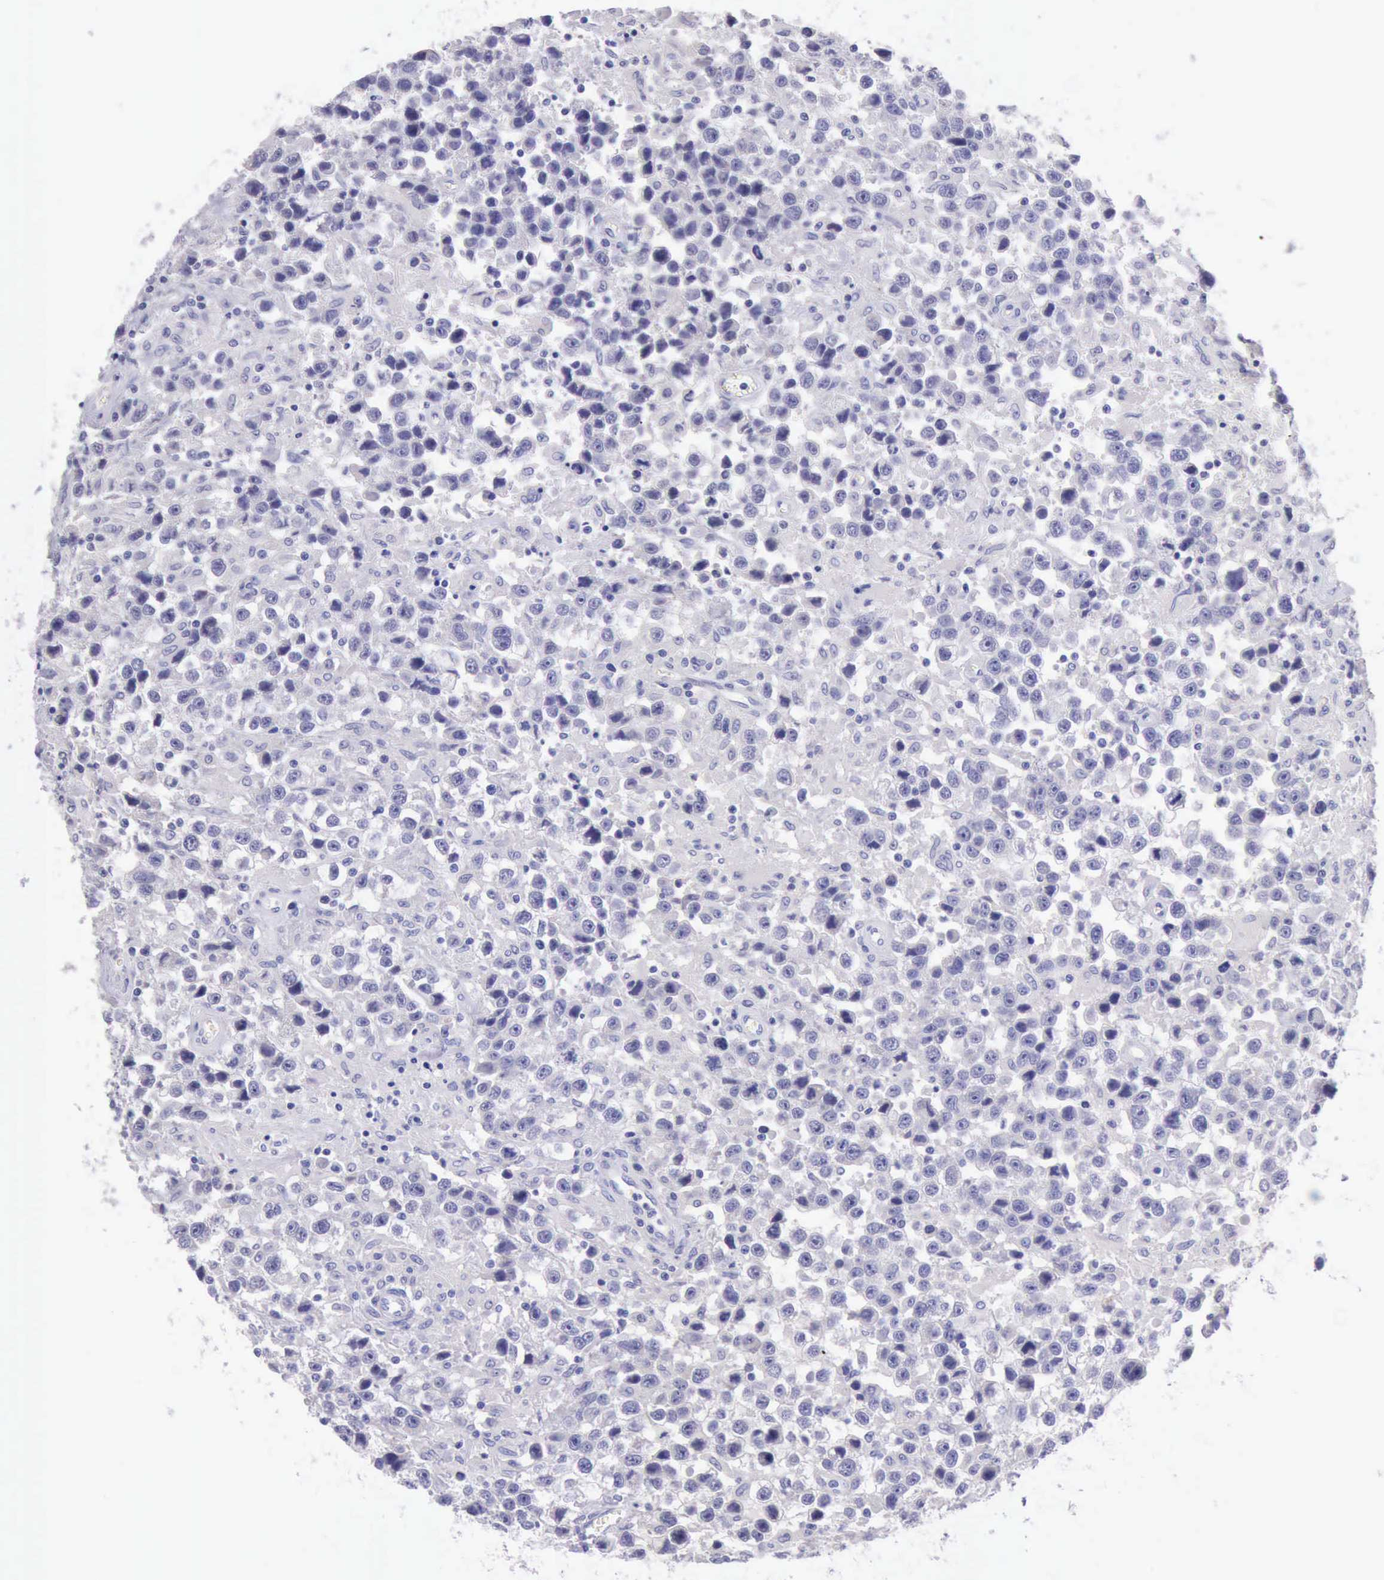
{"staining": {"intensity": "negative", "quantity": "none", "location": "none"}, "tissue": "testis cancer", "cell_type": "Tumor cells", "image_type": "cancer", "snomed": [{"axis": "morphology", "description": "Seminoma, NOS"}, {"axis": "topography", "description": "Testis"}], "caption": "An immunohistochemistry (IHC) photomicrograph of testis cancer is shown. There is no staining in tumor cells of testis cancer.", "gene": "LRFN5", "patient": {"sex": "male", "age": 43}}